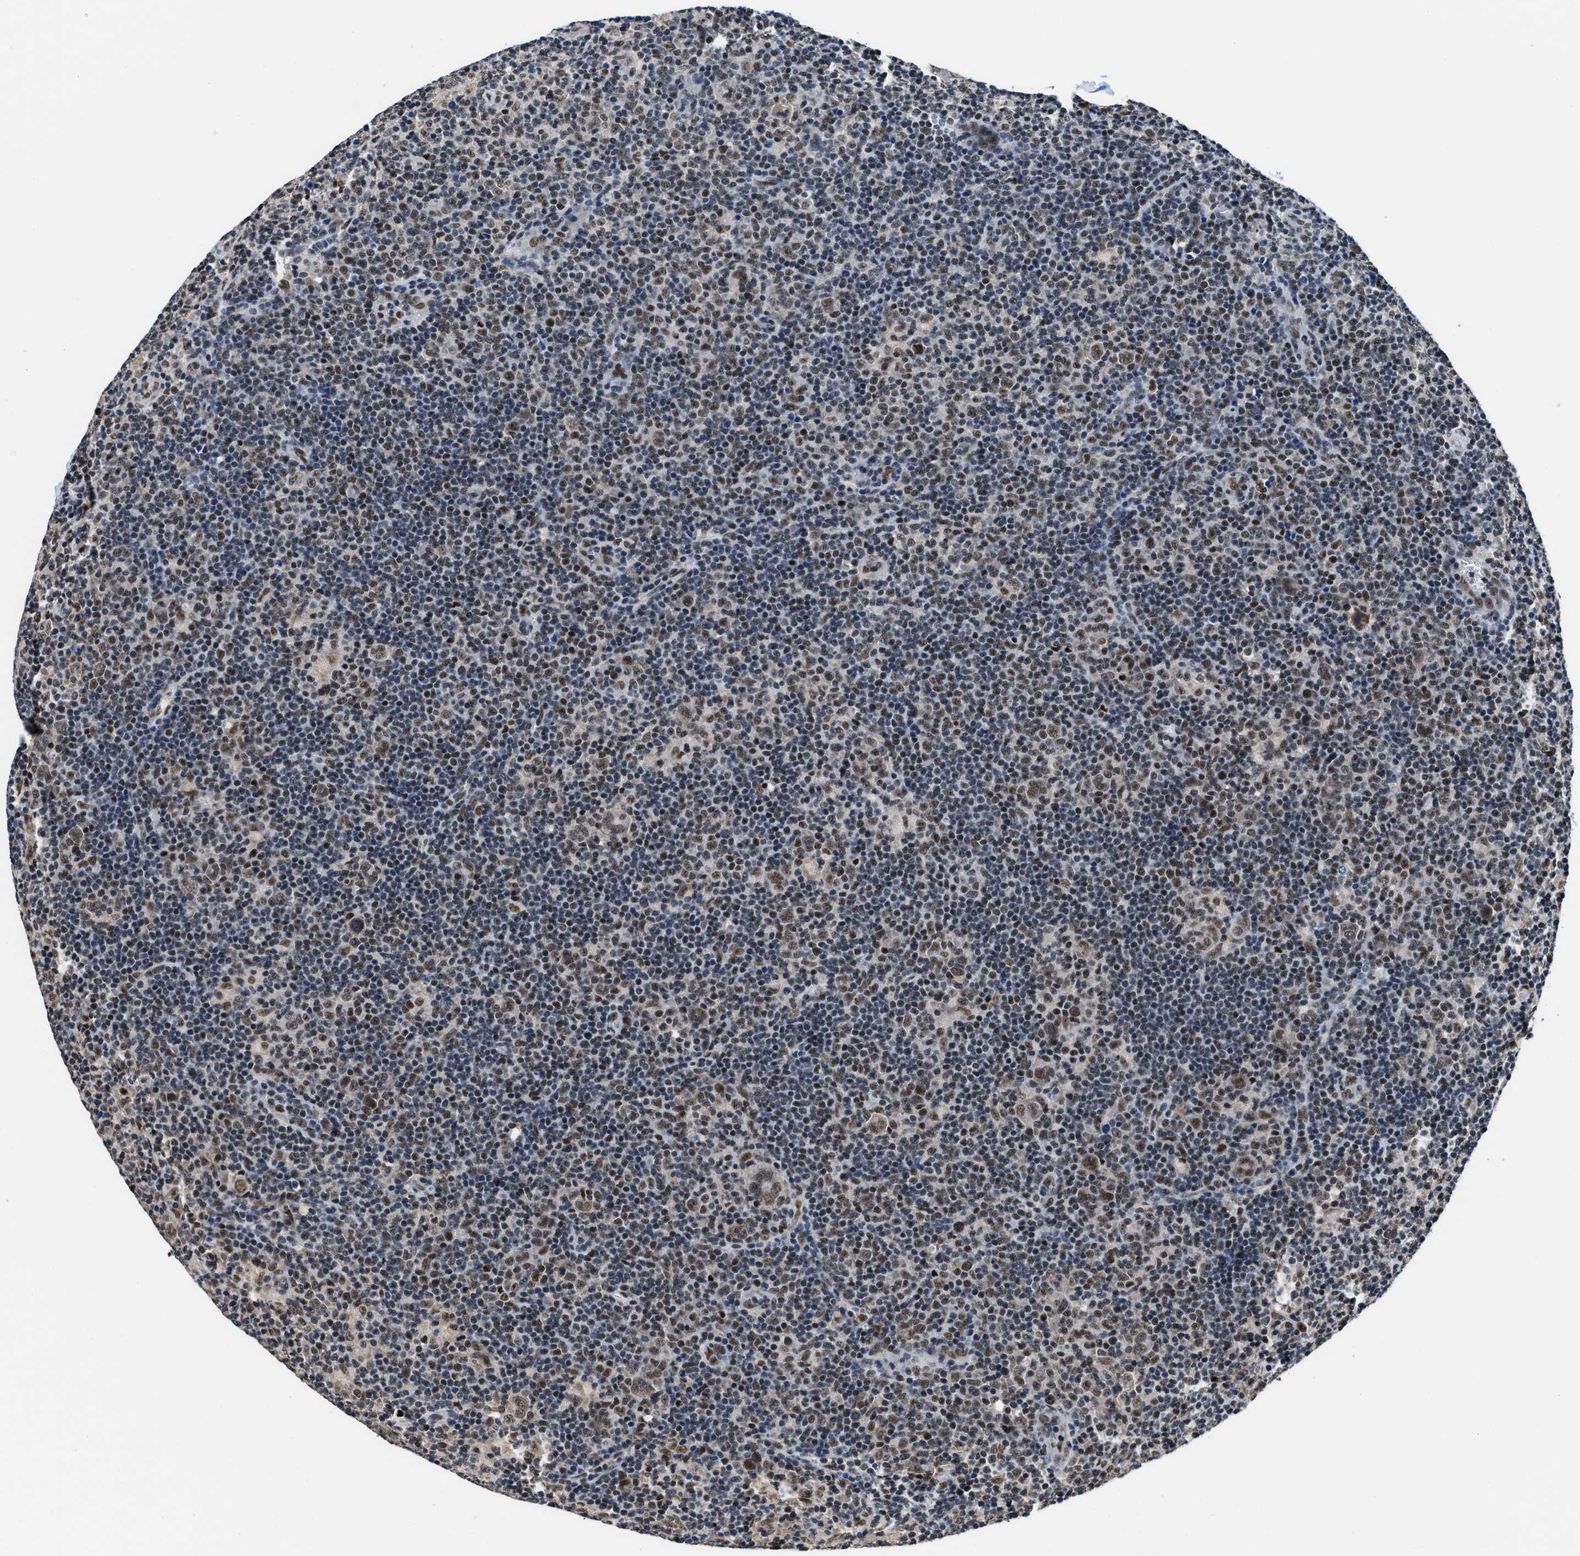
{"staining": {"intensity": "moderate", "quantity": ">75%", "location": "nuclear"}, "tissue": "lymphoma", "cell_type": "Tumor cells", "image_type": "cancer", "snomed": [{"axis": "morphology", "description": "Hodgkin's disease, NOS"}, {"axis": "topography", "description": "Lymph node"}], "caption": "IHC (DAB (3,3'-diaminobenzidine)) staining of human Hodgkin's disease demonstrates moderate nuclear protein staining in approximately >75% of tumor cells. The staining was performed using DAB (3,3'-diaminobenzidine) to visualize the protein expression in brown, while the nuclei were stained in blue with hematoxylin (Magnification: 20x).", "gene": "HNRNPH2", "patient": {"sex": "female", "age": 57}}